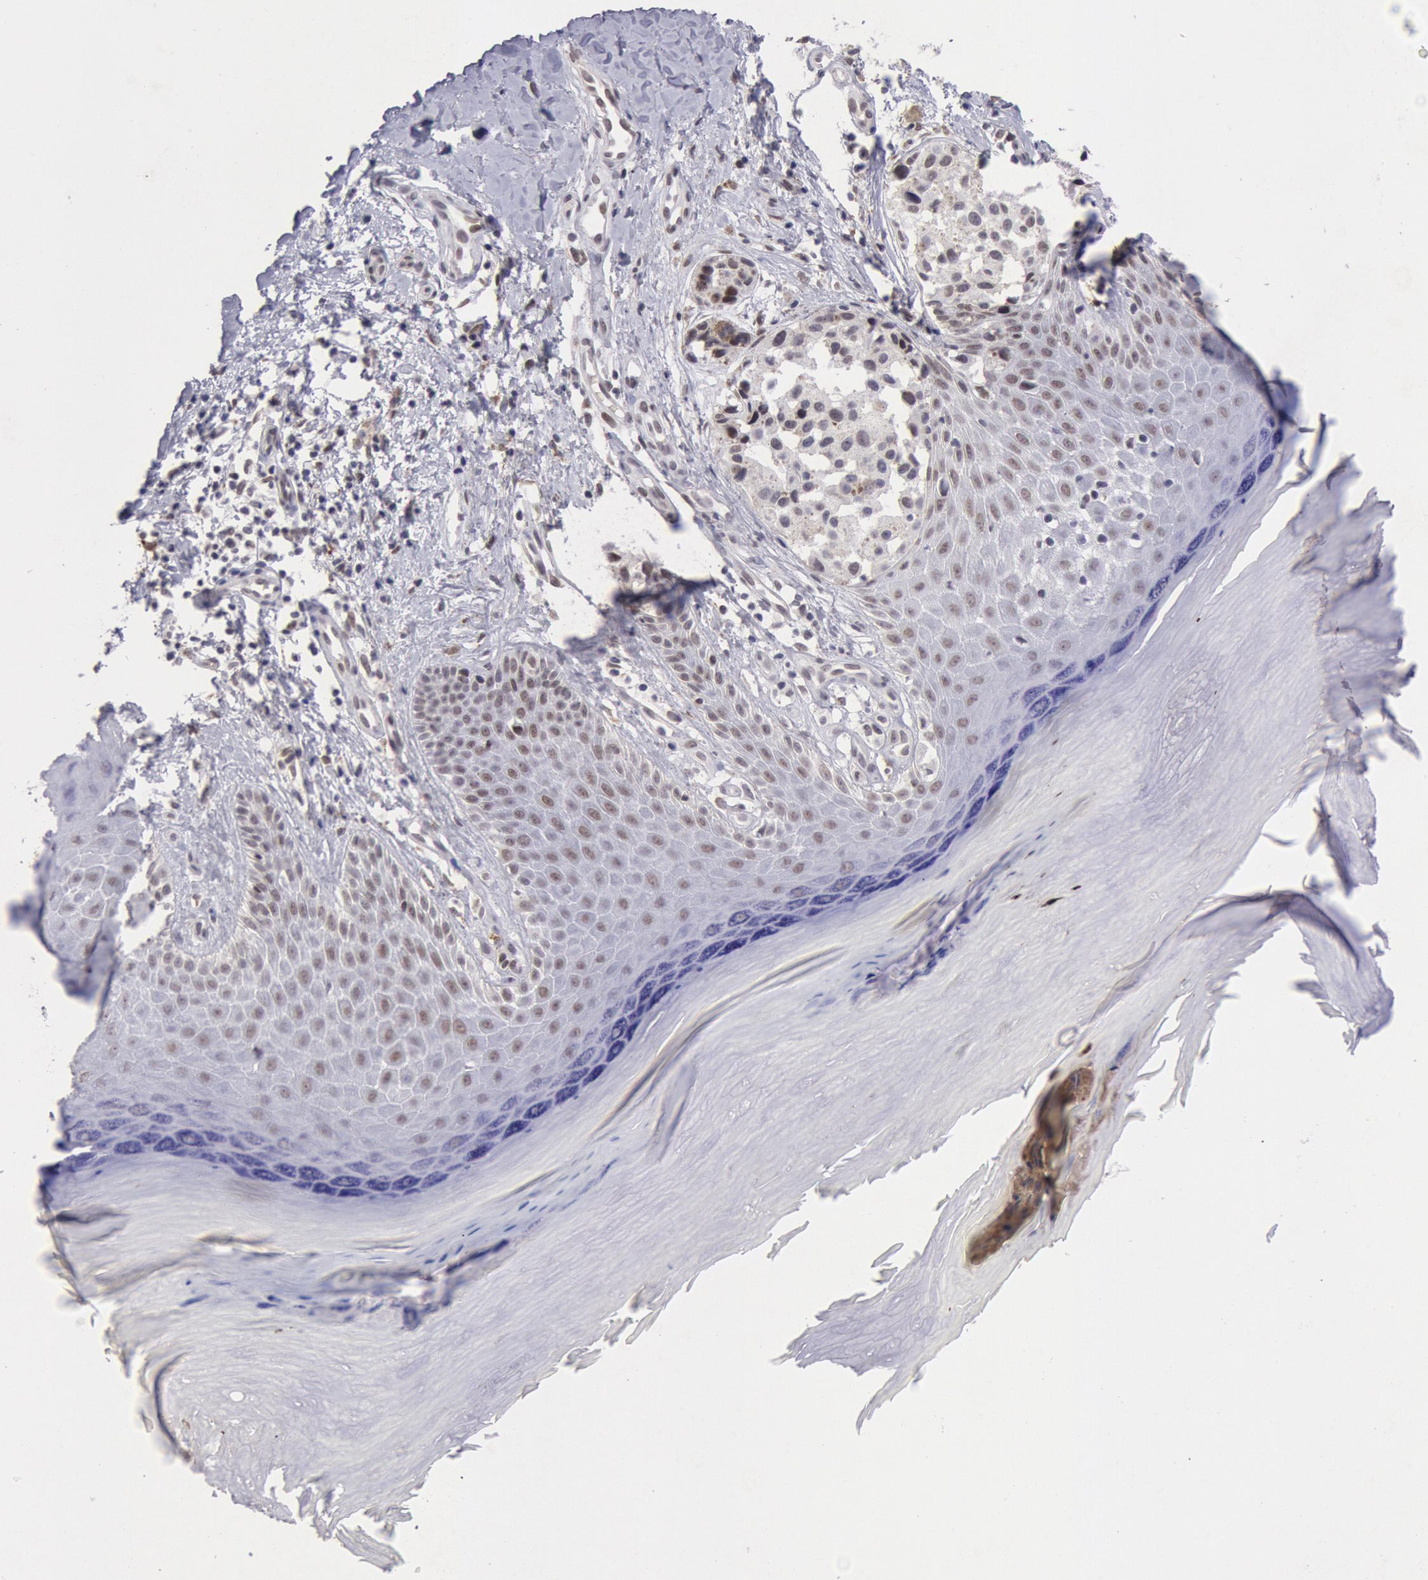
{"staining": {"intensity": "moderate", "quantity": ">75%", "location": "nuclear"}, "tissue": "melanoma", "cell_type": "Tumor cells", "image_type": "cancer", "snomed": [{"axis": "morphology", "description": "Malignant melanoma, NOS"}, {"axis": "topography", "description": "Skin"}], "caption": "Immunohistochemistry micrograph of neoplastic tissue: human melanoma stained using IHC exhibits medium levels of moderate protein expression localized specifically in the nuclear of tumor cells, appearing as a nuclear brown color.", "gene": "CDKN2B", "patient": {"sex": "male", "age": 79}}